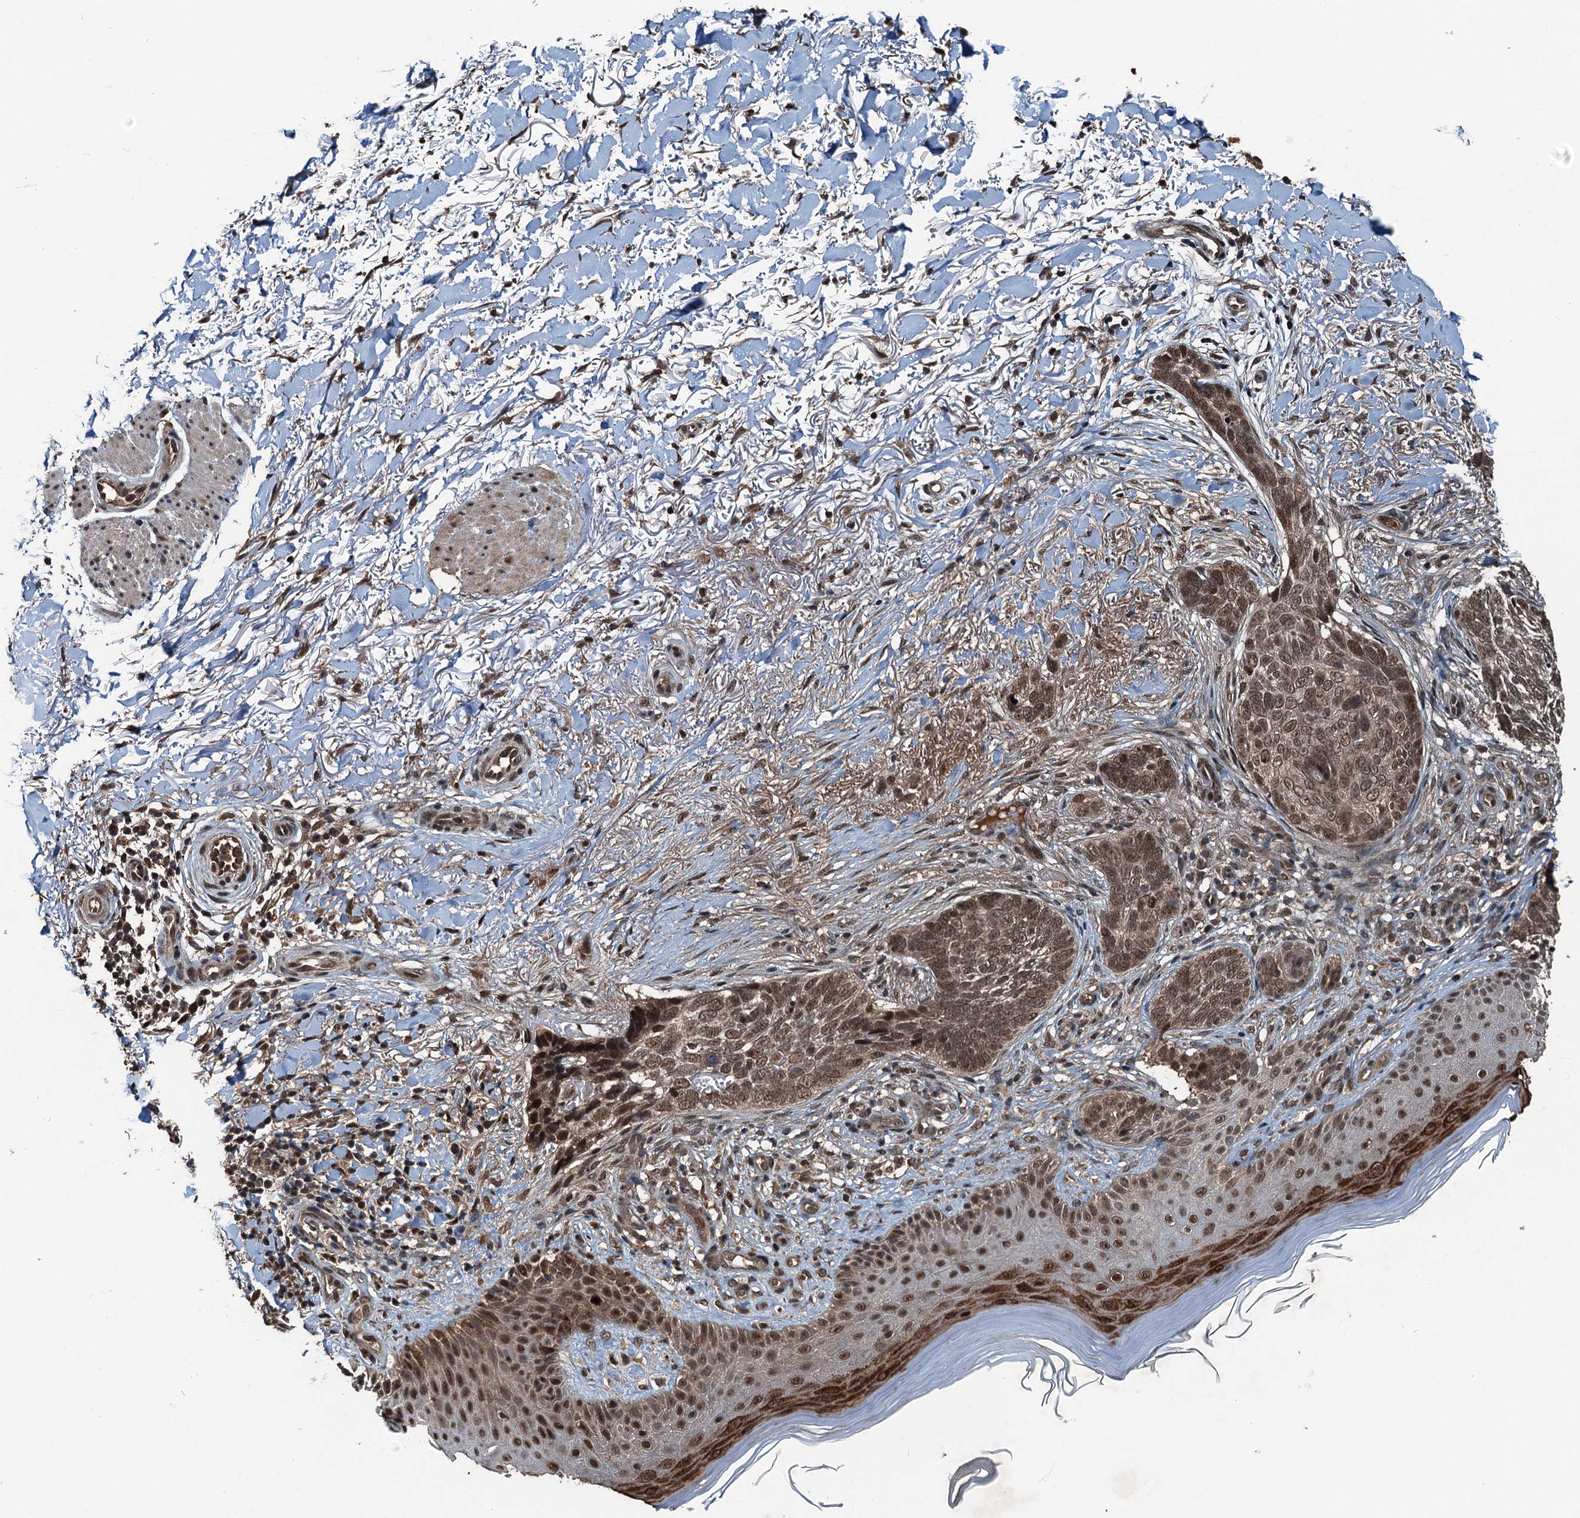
{"staining": {"intensity": "moderate", "quantity": ">75%", "location": "nuclear"}, "tissue": "skin cancer", "cell_type": "Tumor cells", "image_type": "cancer", "snomed": [{"axis": "morphology", "description": "Normal tissue, NOS"}, {"axis": "morphology", "description": "Basal cell carcinoma"}, {"axis": "topography", "description": "Skin"}], "caption": "This is a photomicrograph of immunohistochemistry staining of skin basal cell carcinoma, which shows moderate expression in the nuclear of tumor cells.", "gene": "UBXN6", "patient": {"sex": "female", "age": 67}}